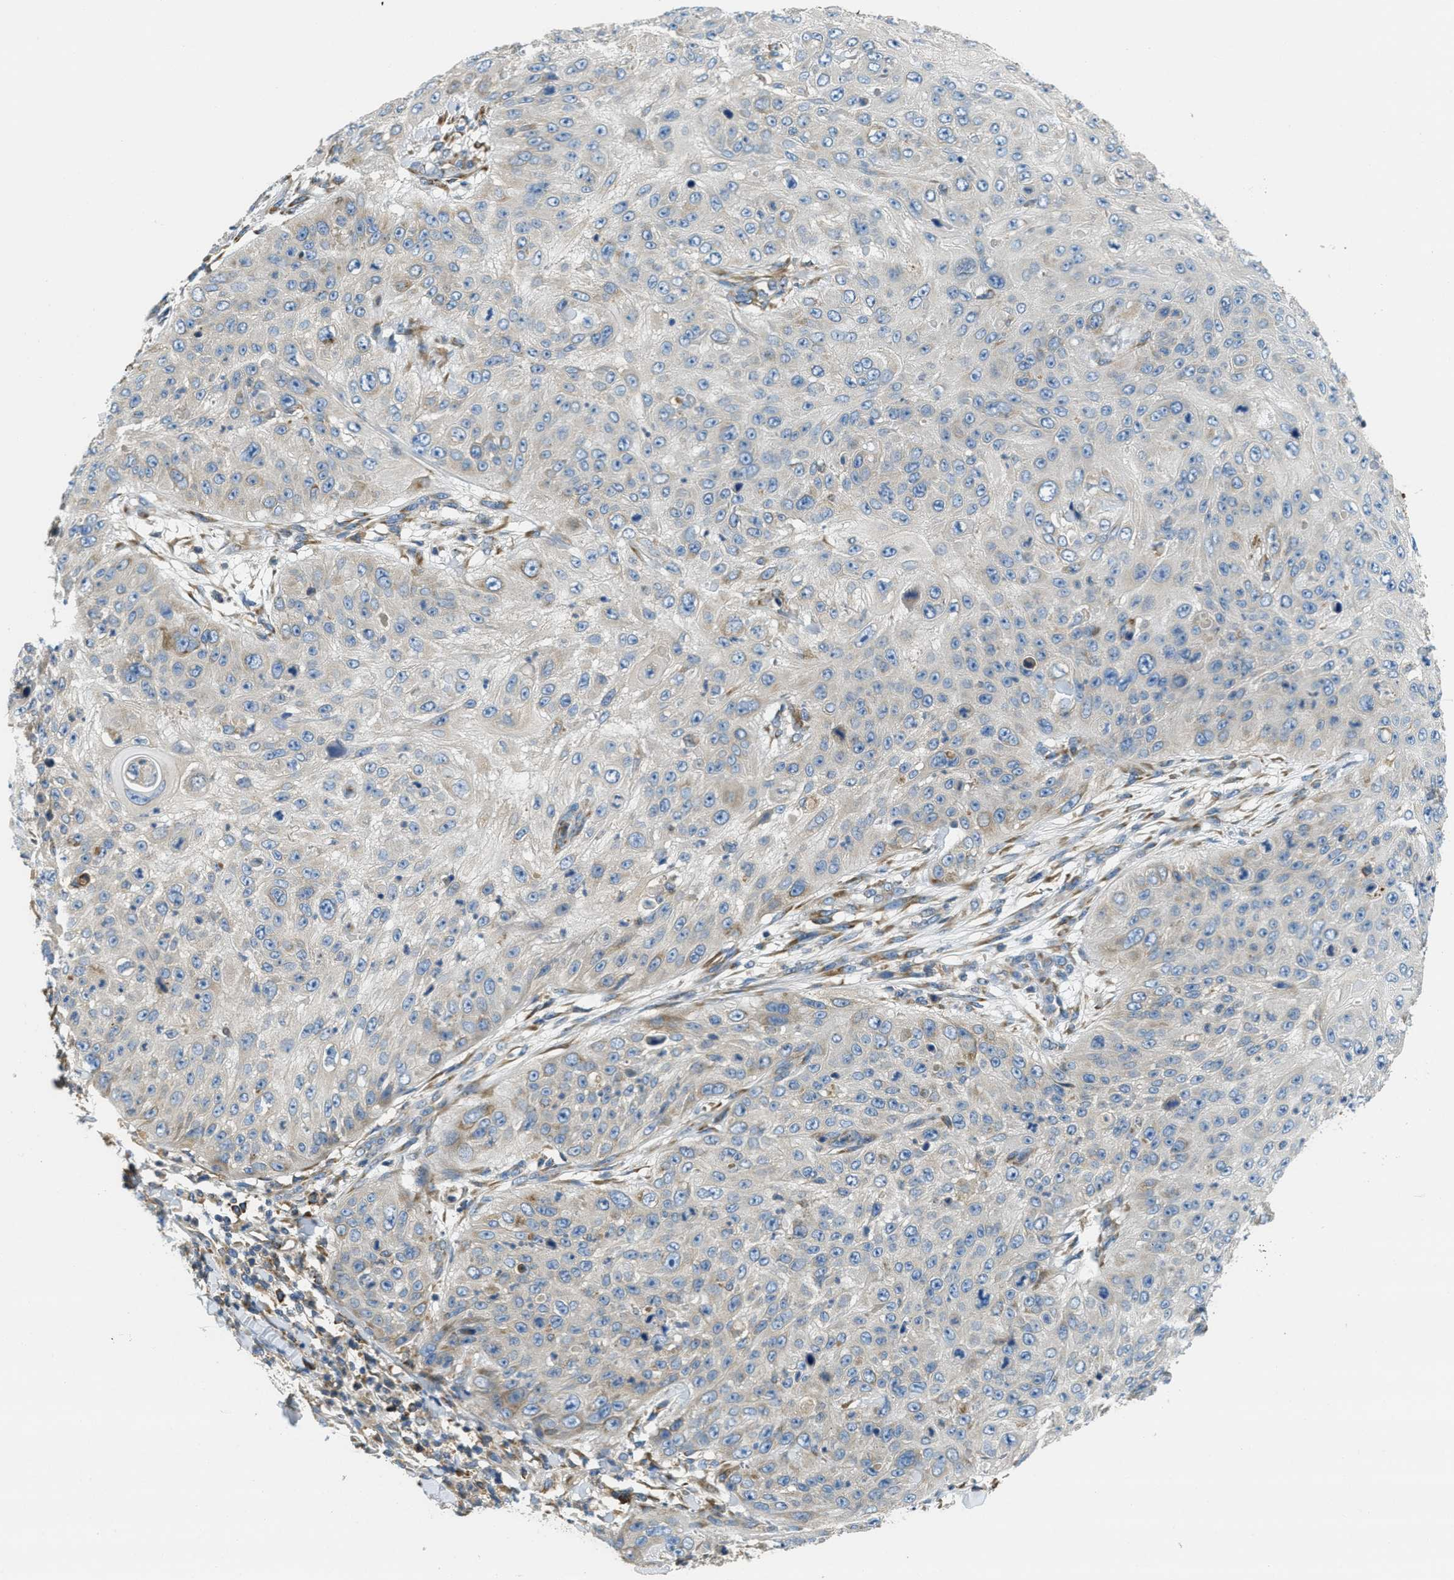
{"staining": {"intensity": "negative", "quantity": "none", "location": "none"}, "tissue": "skin cancer", "cell_type": "Tumor cells", "image_type": "cancer", "snomed": [{"axis": "morphology", "description": "Squamous cell carcinoma, NOS"}, {"axis": "topography", "description": "Skin"}], "caption": "High magnification brightfield microscopy of skin cancer stained with DAB (brown) and counterstained with hematoxylin (blue): tumor cells show no significant expression. (Brightfield microscopy of DAB (3,3'-diaminobenzidine) immunohistochemistry (IHC) at high magnification).", "gene": "SSR1", "patient": {"sex": "female", "age": 80}}